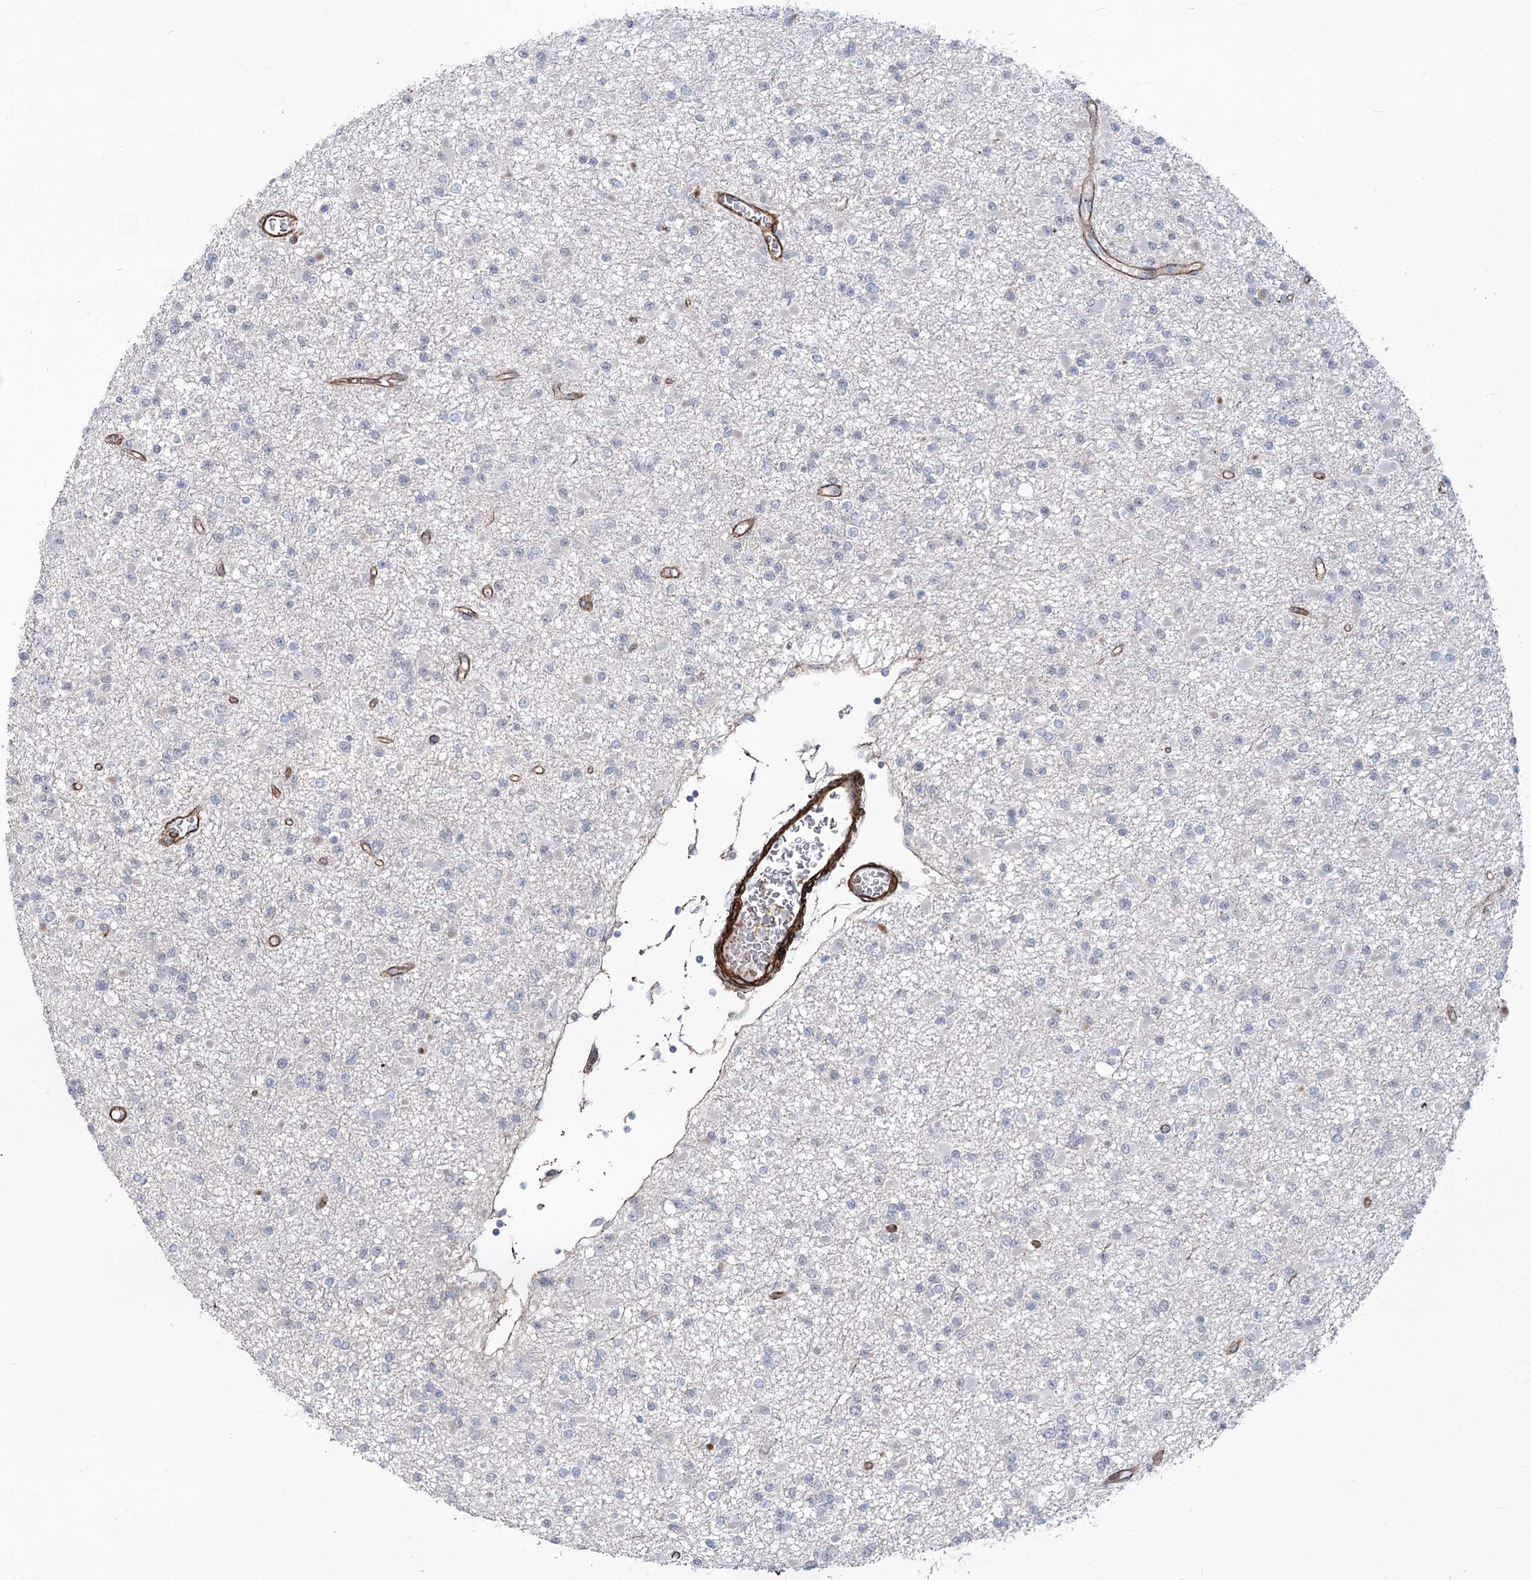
{"staining": {"intensity": "negative", "quantity": "none", "location": "none"}, "tissue": "glioma", "cell_type": "Tumor cells", "image_type": "cancer", "snomed": [{"axis": "morphology", "description": "Glioma, malignant, Low grade"}, {"axis": "topography", "description": "Brain"}], "caption": "Tumor cells are negative for protein expression in human low-grade glioma (malignant). (Brightfield microscopy of DAB immunohistochemistry (IHC) at high magnification).", "gene": "ARHGAP20", "patient": {"sex": "female", "age": 22}}